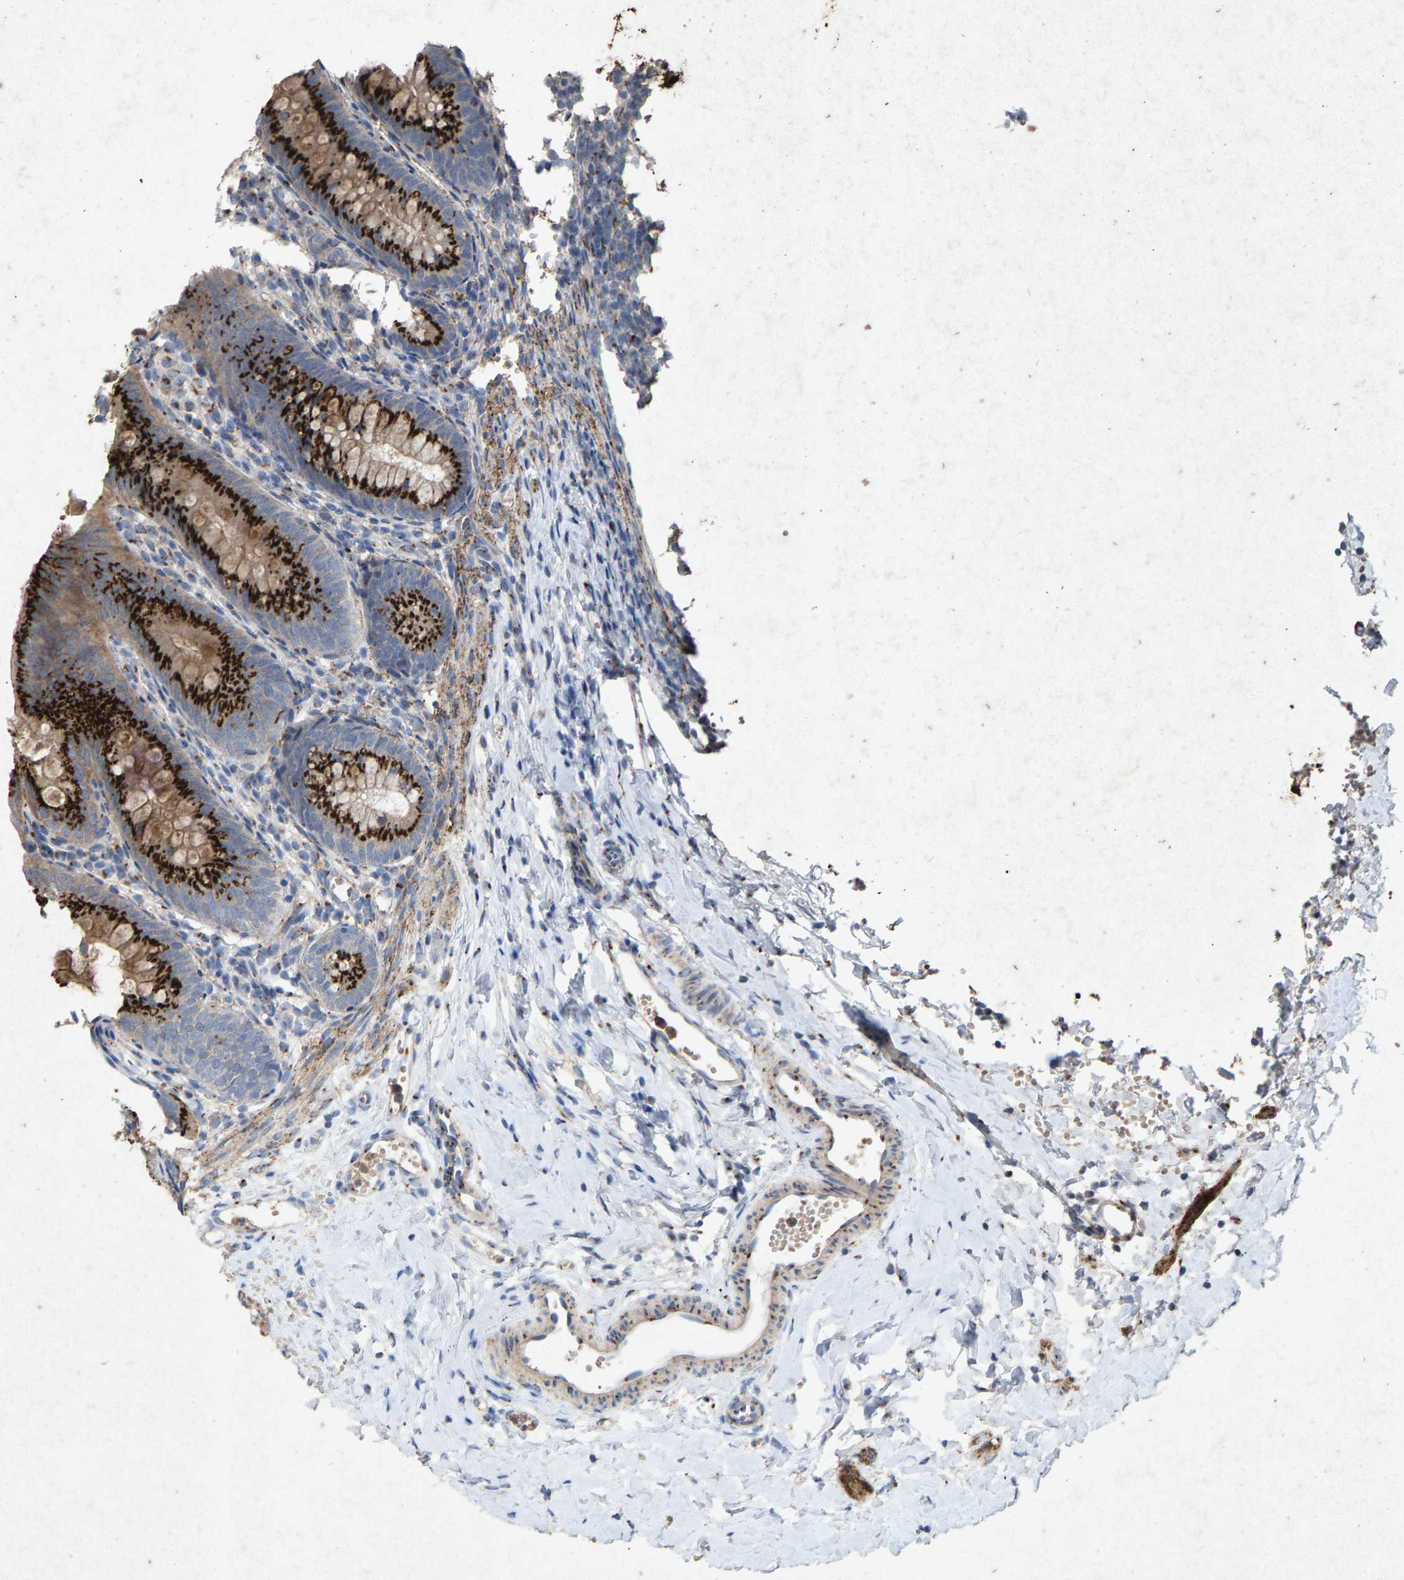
{"staining": {"intensity": "strong", "quantity": ">75%", "location": "cytoplasmic/membranous"}, "tissue": "appendix", "cell_type": "Glandular cells", "image_type": "normal", "snomed": [{"axis": "morphology", "description": "Normal tissue, NOS"}, {"axis": "topography", "description": "Appendix"}], "caption": "A high-resolution histopathology image shows immunohistochemistry staining of normal appendix, which shows strong cytoplasmic/membranous expression in about >75% of glandular cells. Using DAB (brown) and hematoxylin (blue) stains, captured at high magnification using brightfield microscopy.", "gene": "MAN2A1", "patient": {"sex": "male", "age": 1}}